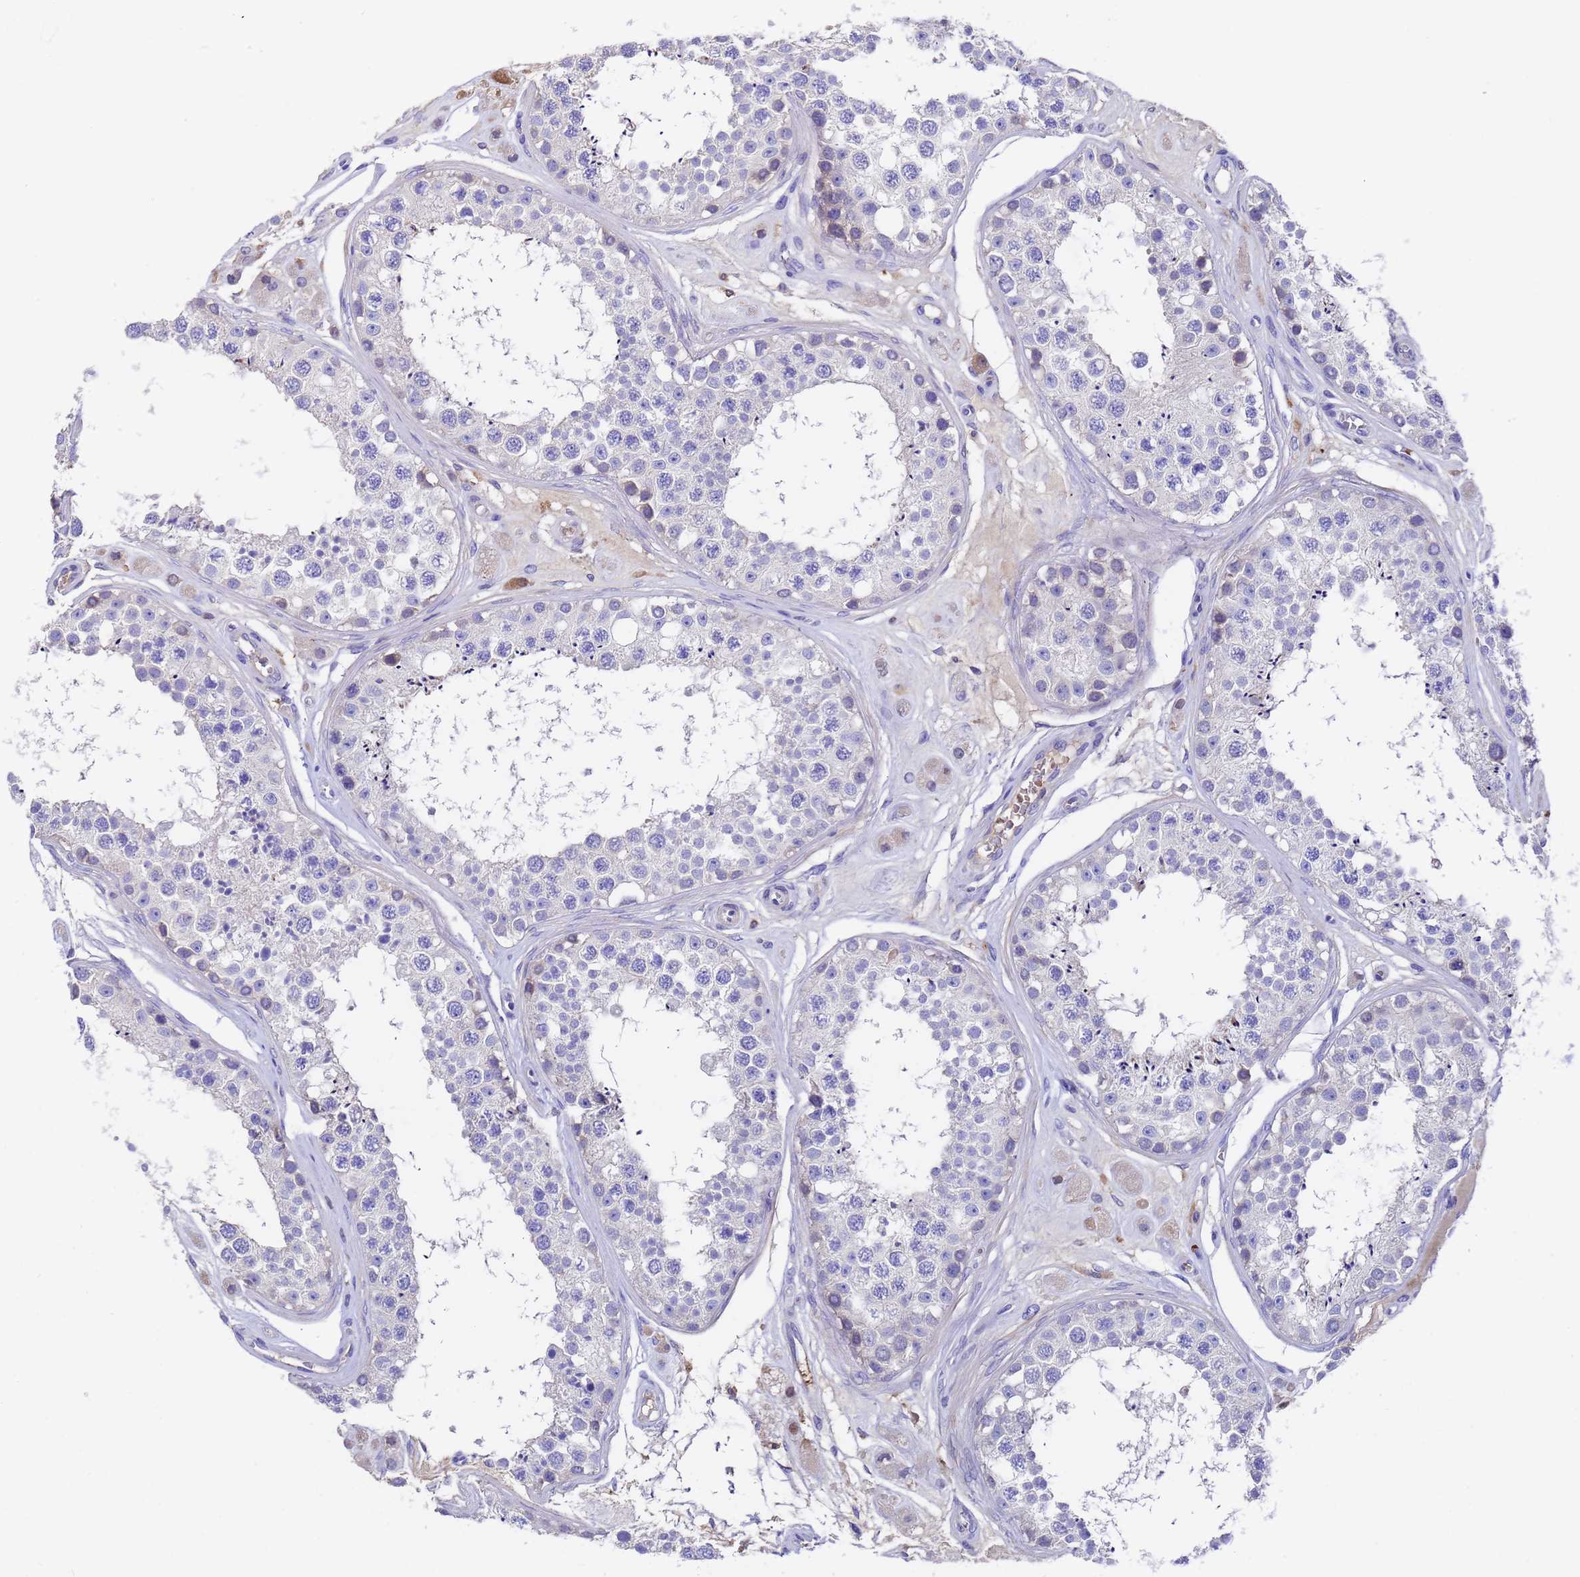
{"staining": {"intensity": "negative", "quantity": "none", "location": "none"}, "tissue": "testis", "cell_type": "Cells in seminiferous ducts", "image_type": "normal", "snomed": [{"axis": "morphology", "description": "Normal tissue, NOS"}, {"axis": "topography", "description": "Testis"}], "caption": "This is an immunohistochemistry (IHC) micrograph of unremarkable human testis. There is no positivity in cells in seminiferous ducts.", "gene": "ELP6", "patient": {"sex": "male", "age": 25}}